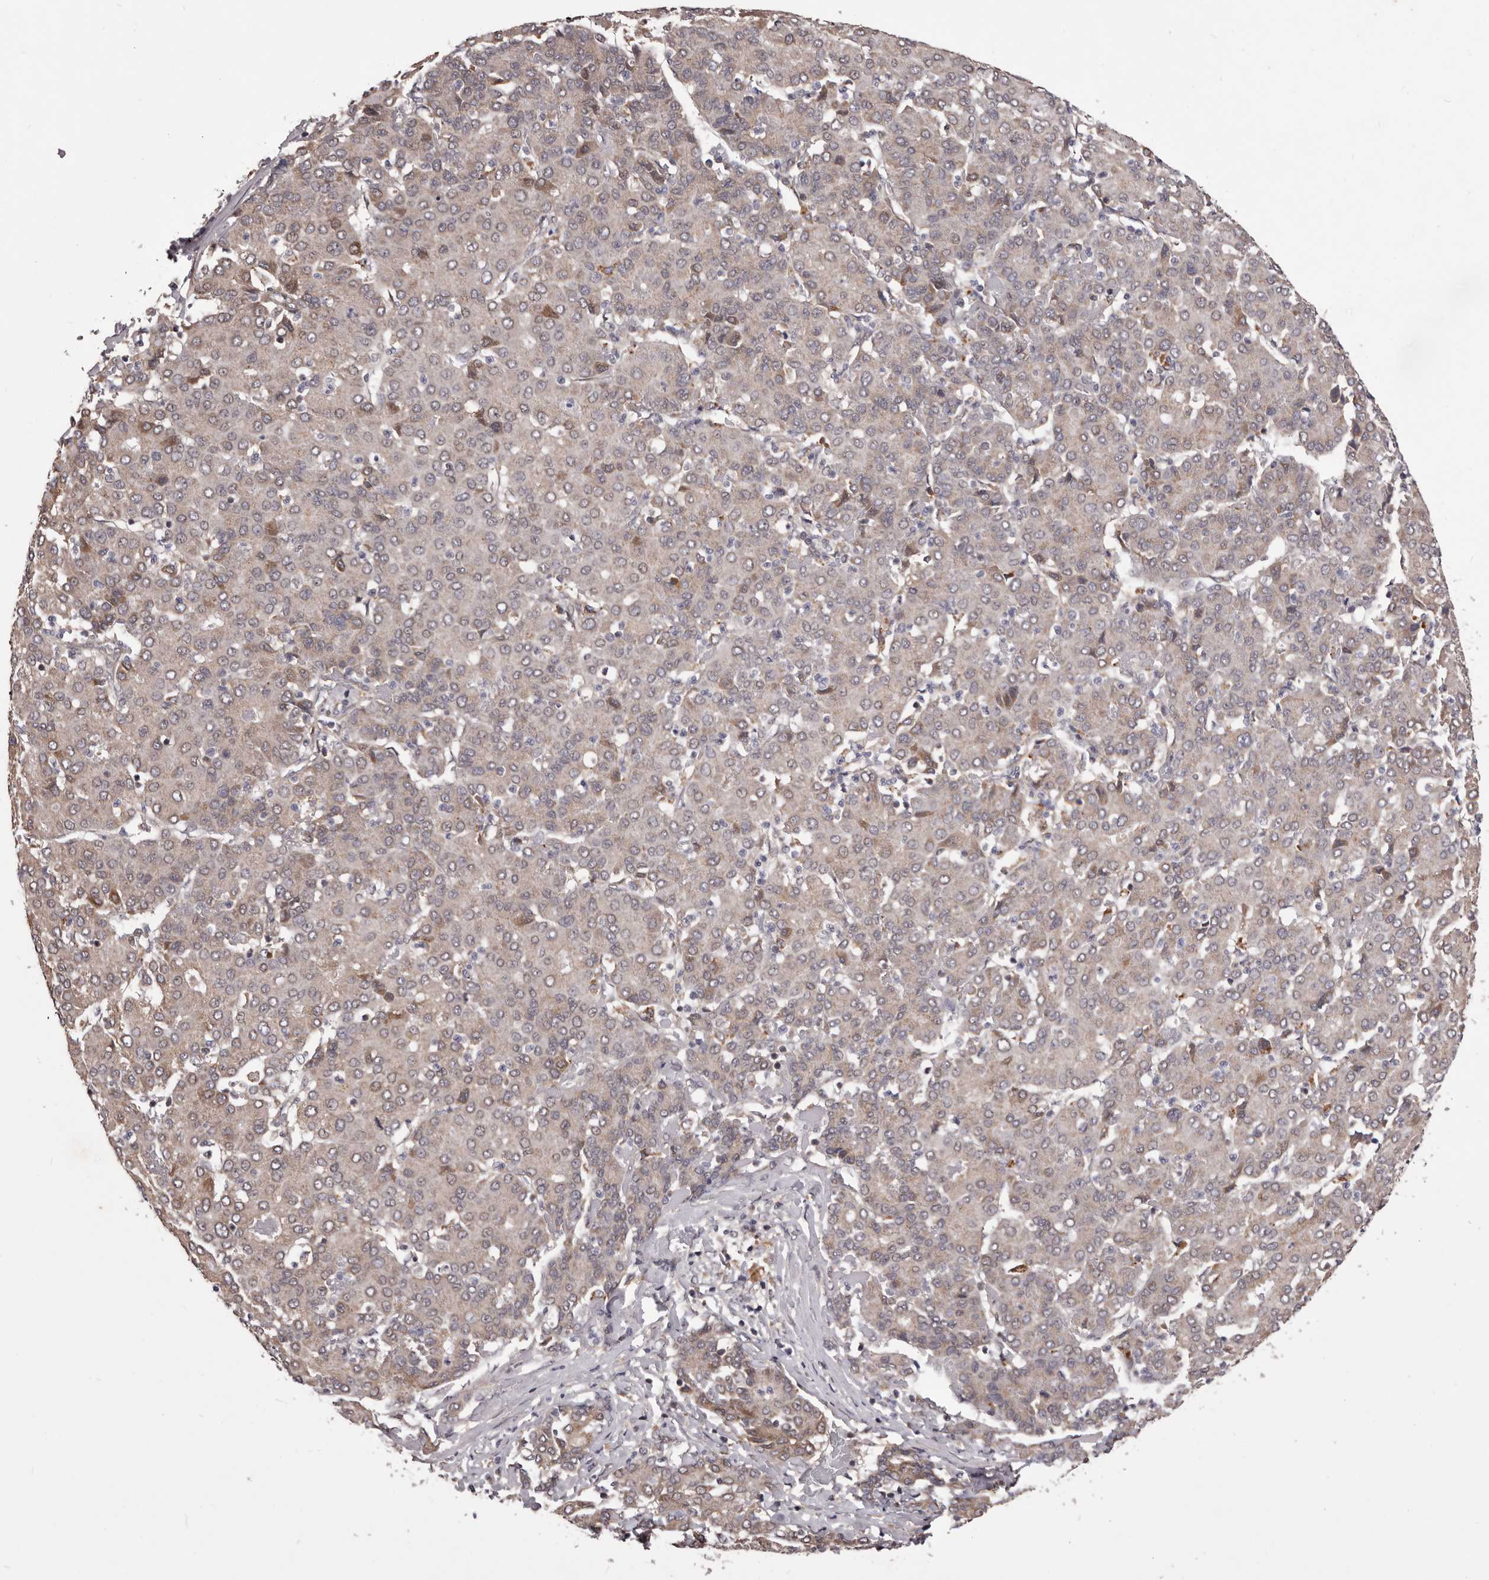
{"staining": {"intensity": "weak", "quantity": "<25%", "location": "cytoplasmic/membranous"}, "tissue": "liver cancer", "cell_type": "Tumor cells", "image_type": "cancer", "snomed": [{"axis": "morphology", "description": "Carcinoma, Hepatocellular, NOS"}, {"axis": "topography", "description": "Liver"}], "caption": "There is no significant positivity in tumor cells of liver hepatocellular carcinoma. (DAB immunohistochemistry with hematoxylin counter stain).", "gene": "CELF3", "patient": {"sex": "male", "age": 65}}